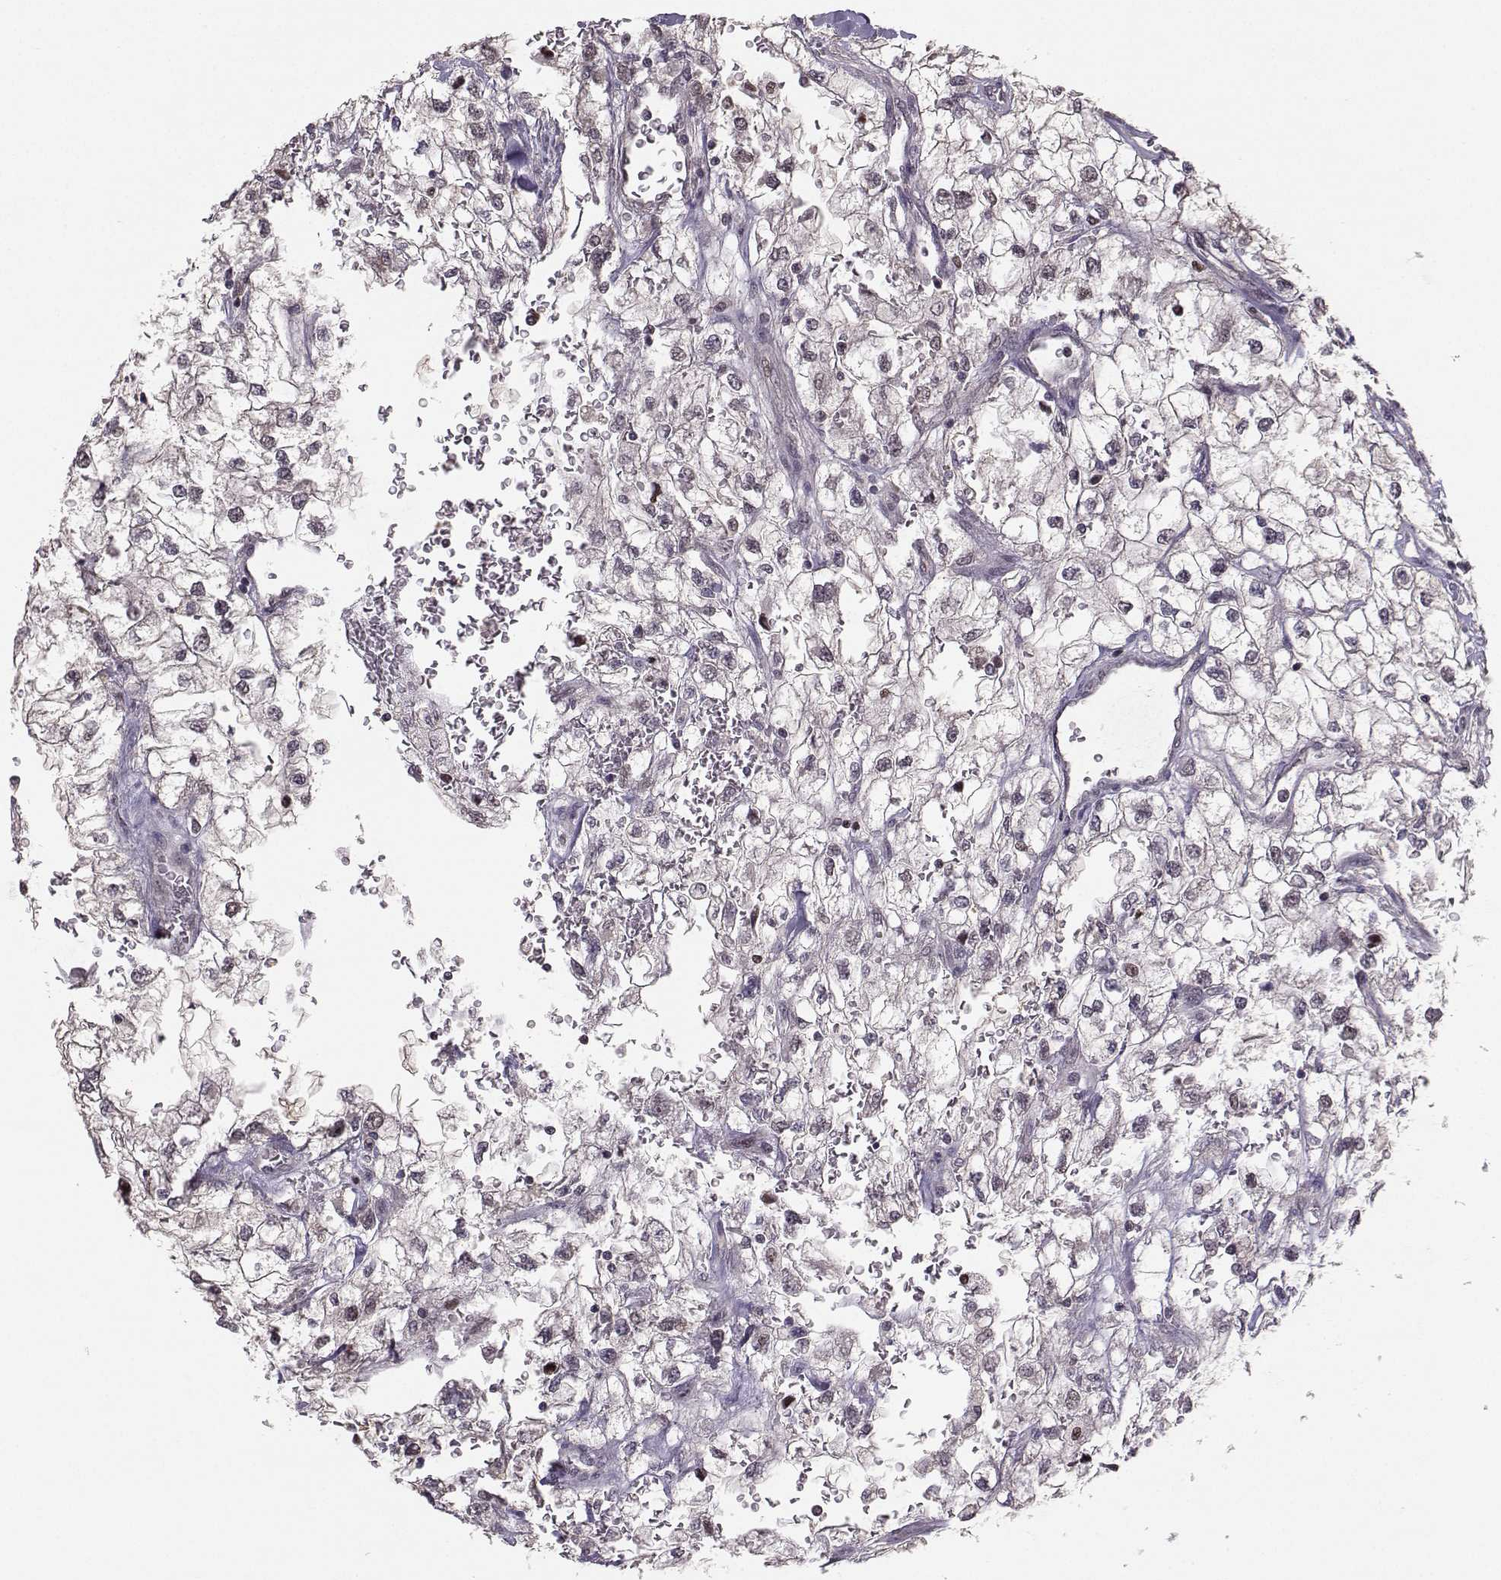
{"staining": {"intensity": "negative", "quantity": "none", "location": "none"}, "tissue": "renal cancer", "cell_type": "Tumor cells", "image_type": "cancer", "snomed": [{"axis": "morphology", "description": "Adenocarcinoma, NOS"}, {"axis": "topography", "description": "Kidney"}], "caption": "Human adenocarcinoma (renal) stained for a protein using immunohistochemistry reveals no positivity in tumor cells.", "gene": "PKP2", "patient": {"sex": "male", "age": 59}}